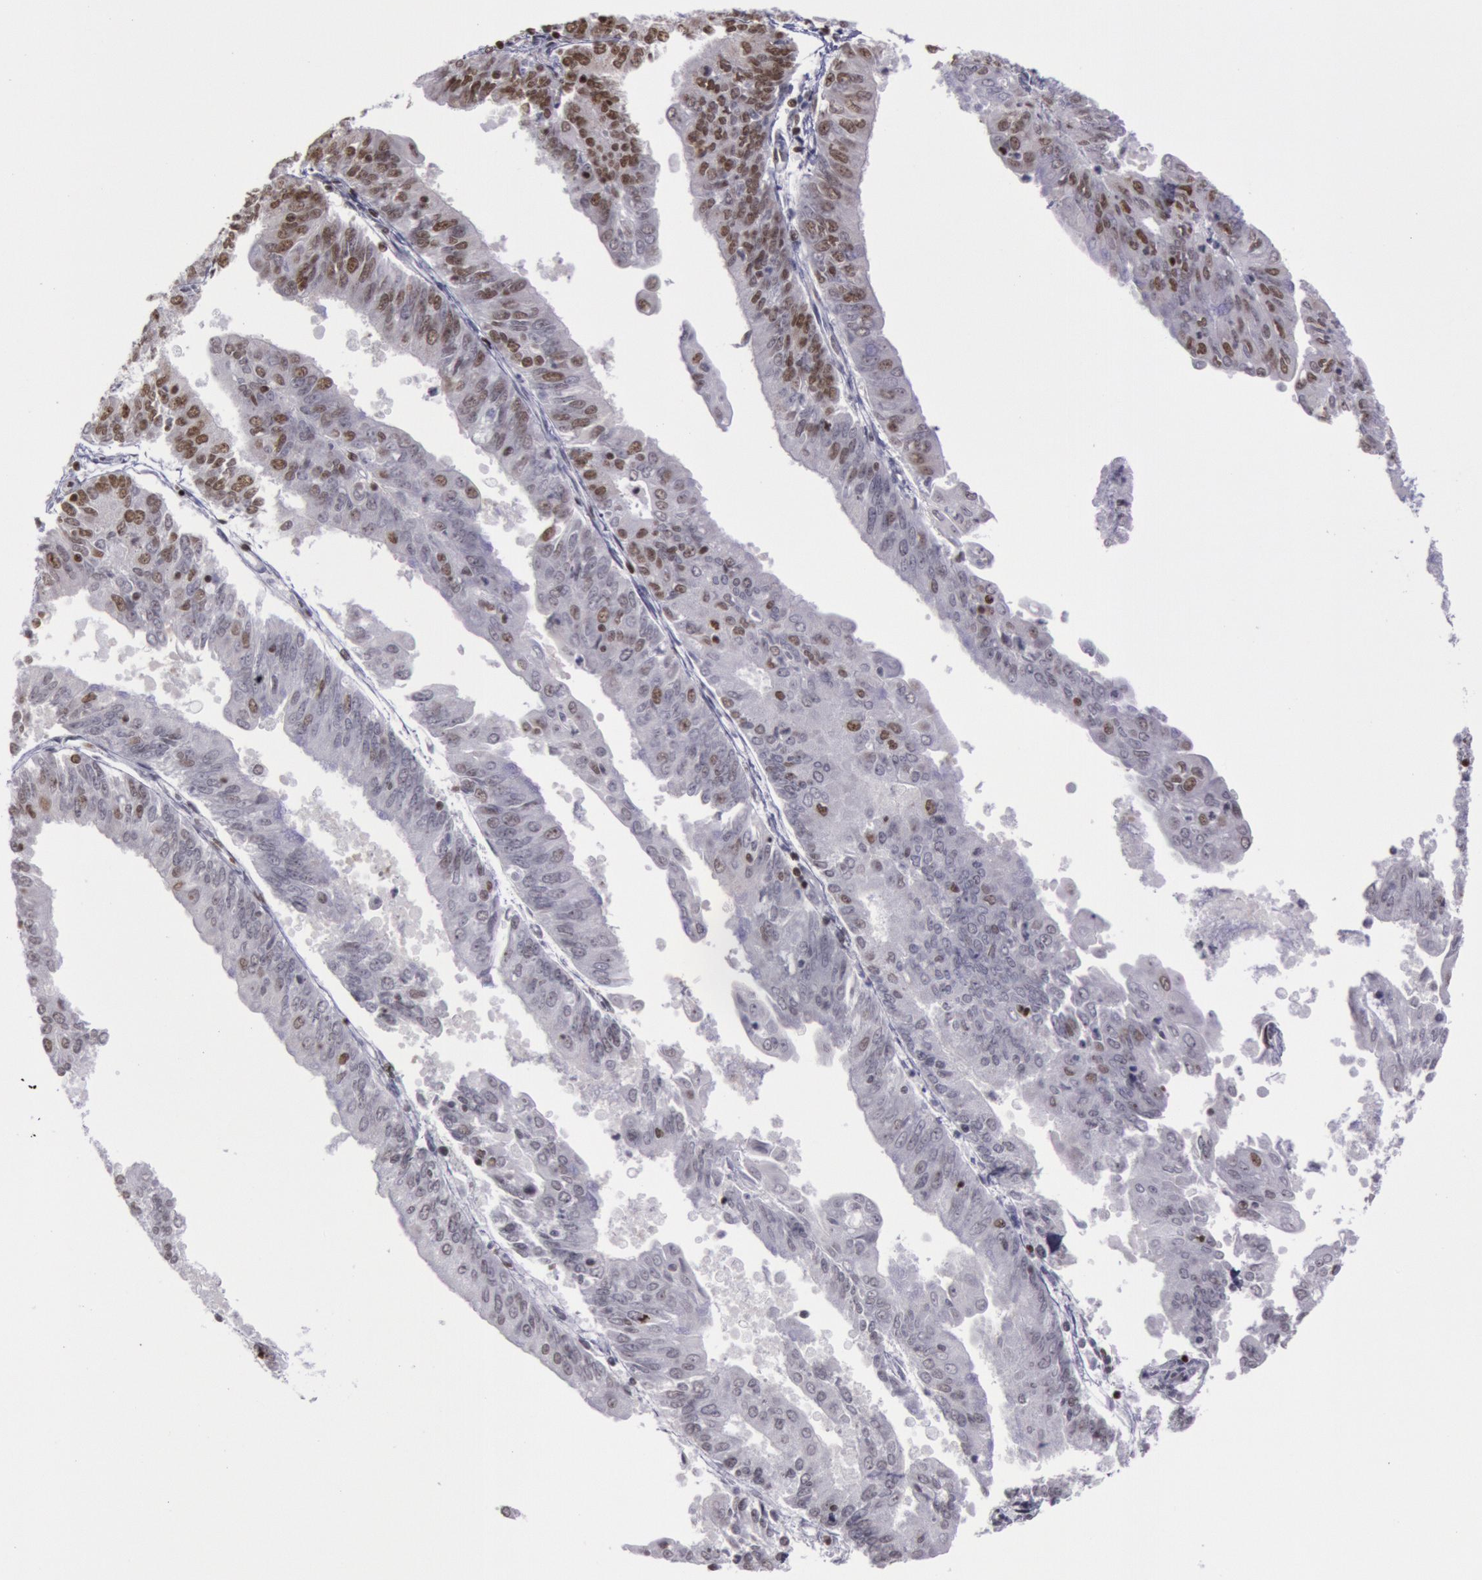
{"staining": {"intensity": "moderate", "quantity": "<25%", "location": "nuclear"}, "tissue": "endometrial cancer", "cell_type": "Tumor cells", "image_type": "cancer", "snomed": [{"axis": "morphology", "description": "Adenocarcinoma, NOS"}, {"axis": "topography", "description": "Endometrium"}], "caption": "A low amount of moderate nuclear expression is present in approximately <25% of tumor cells in adenocarcinoma (endometrial) tissue. (Brightfield microscopy of DAB IHC at high magnification).", "gene": "NKAP", "patient": {"sex": "female", "age": 79}}